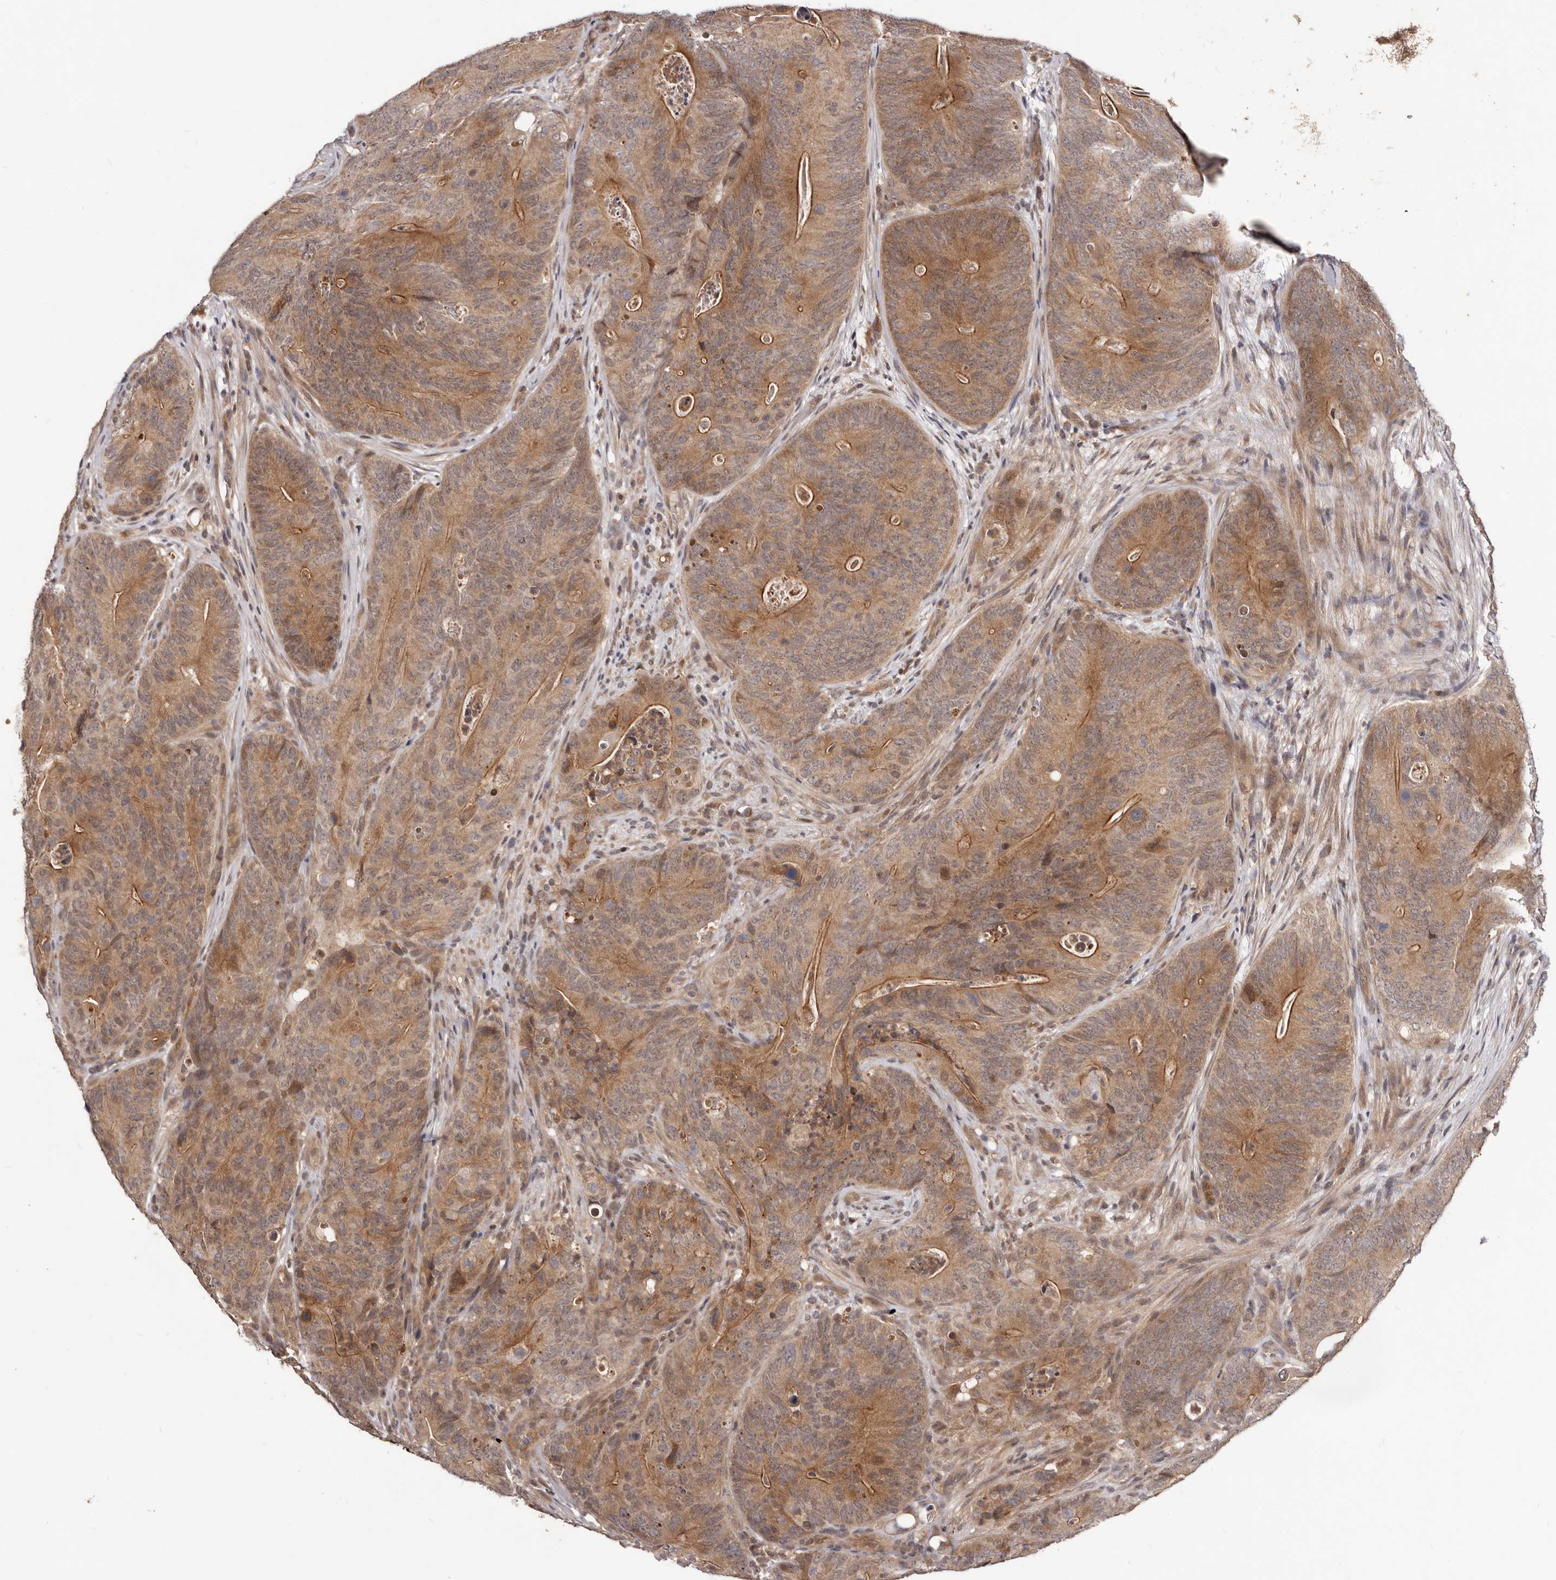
{"staining": {"intensity": "moderate", "quantity": ">75%", "location": "cytoplasmic/membranous"}, "tissue": "colorectal cancer", "cell_type": "Tumor cells", "image_type": "cancer", "snomed": [{"axis": "morphology", "description": "Normal tissue, NOS"}, {"axis": "topography", "description": "Colon"}], "caption": "The image shows immunohistochemical staining of colorectal cancer. There is moderate cytoplasmic/membranous positivity is seen in about >75% of tumor cells. (DAB (3,3'-diaminobenzidine) = brown stain, brightfield microscopy at high magnification).", "gene": "MDP1", "patient": {"sex": "female", "age": 82}}